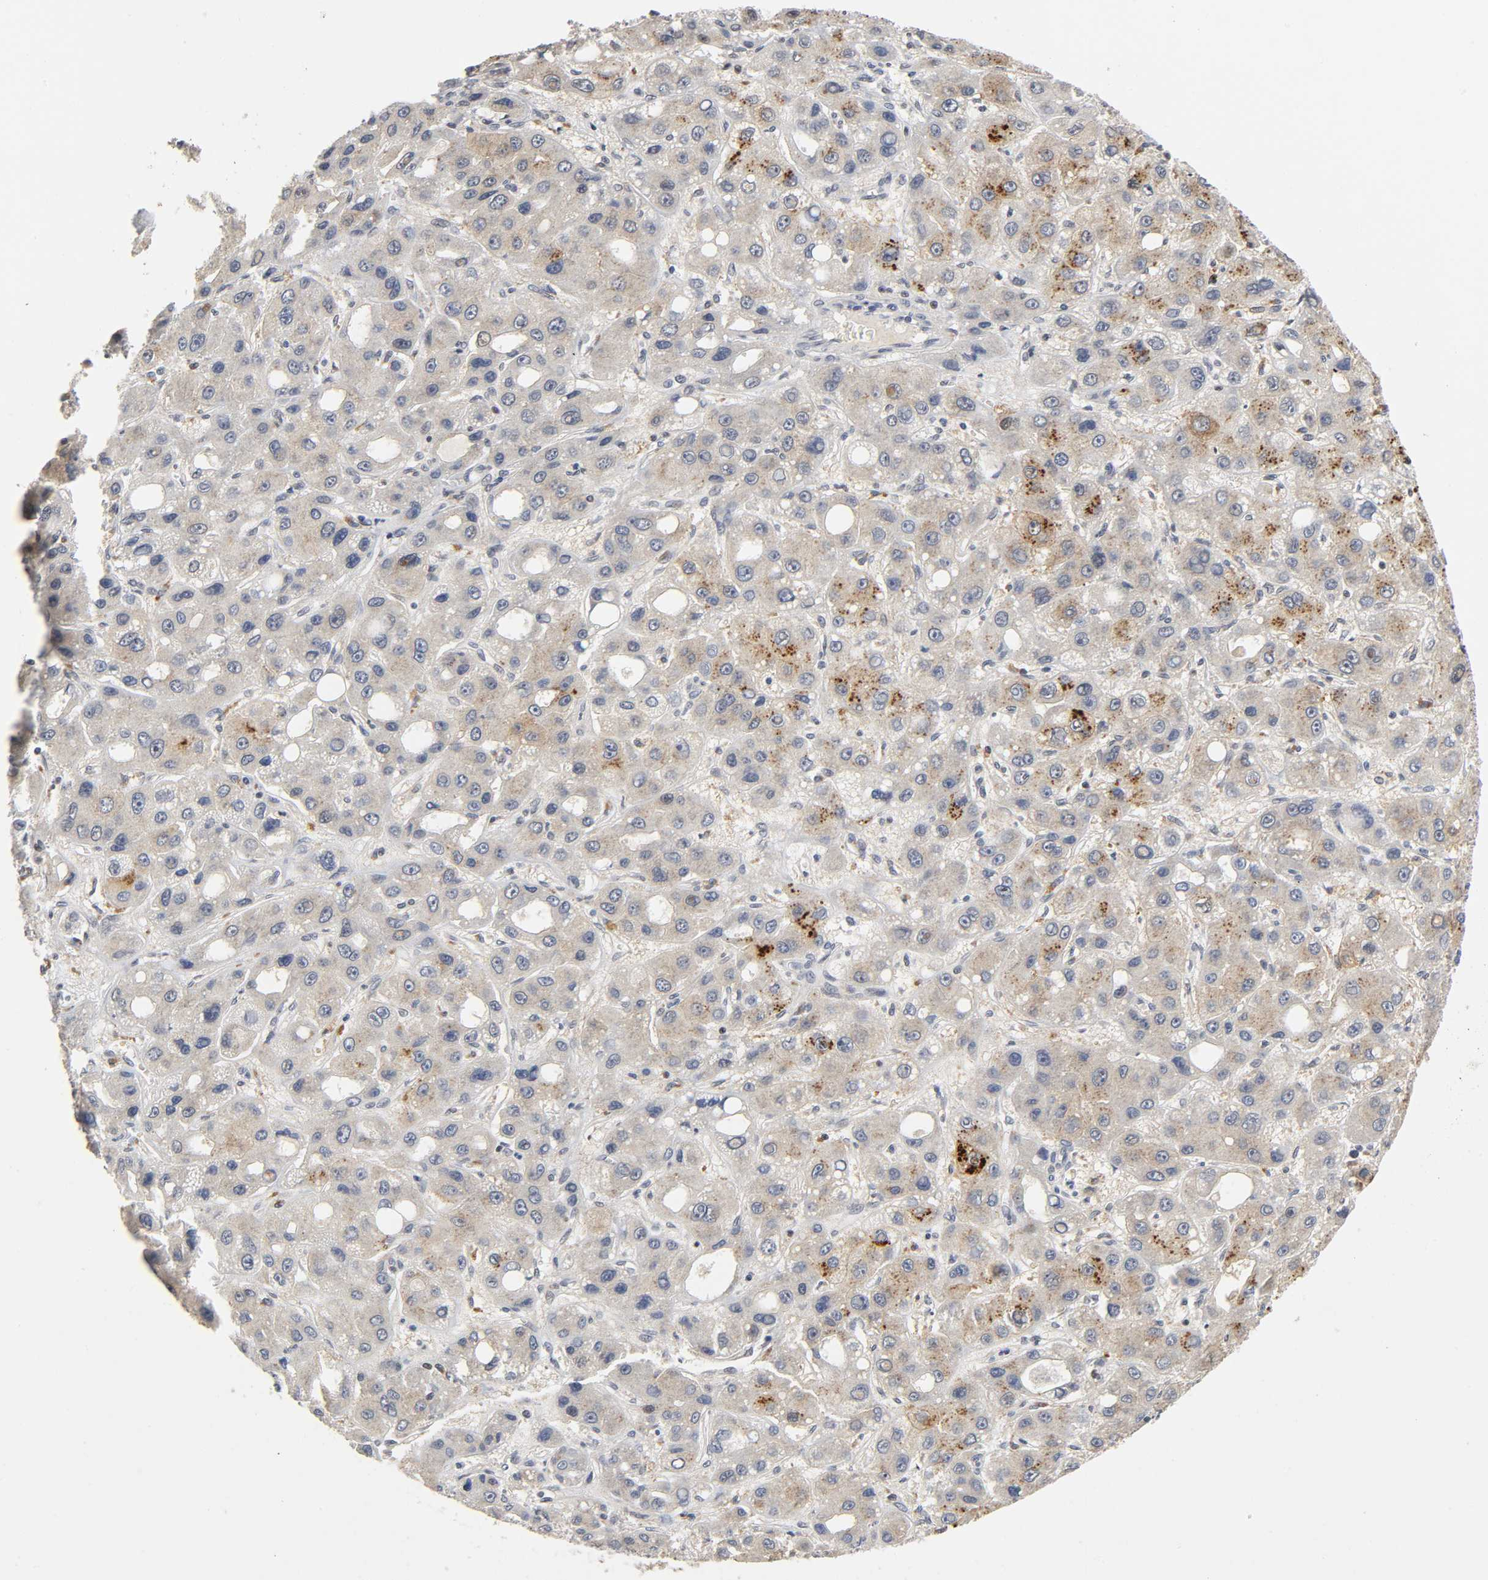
{"staining": {"intensity": "moderate", "quantity": "<25%", "location": "cytoplasmic/membranous"}, "tissue": "liver cancer", "cell_type": "Tumor cells", "image_type": "cancer", "snomed": [{"axis": "morphology", "description": "Carcinoma, Hepatocellular, NOS"}, {"axis": "topography", "description": "Liver"}], "caption": "DAB immunohistochemical staining of human hepatocellular carcinoma (liver) demonstrates moderate cytoplasmic/membranous protein positivity in approximately <25% of tumor cells.", "gene": "KAT2B", "patient": {"sex": "male", "age": 55}}